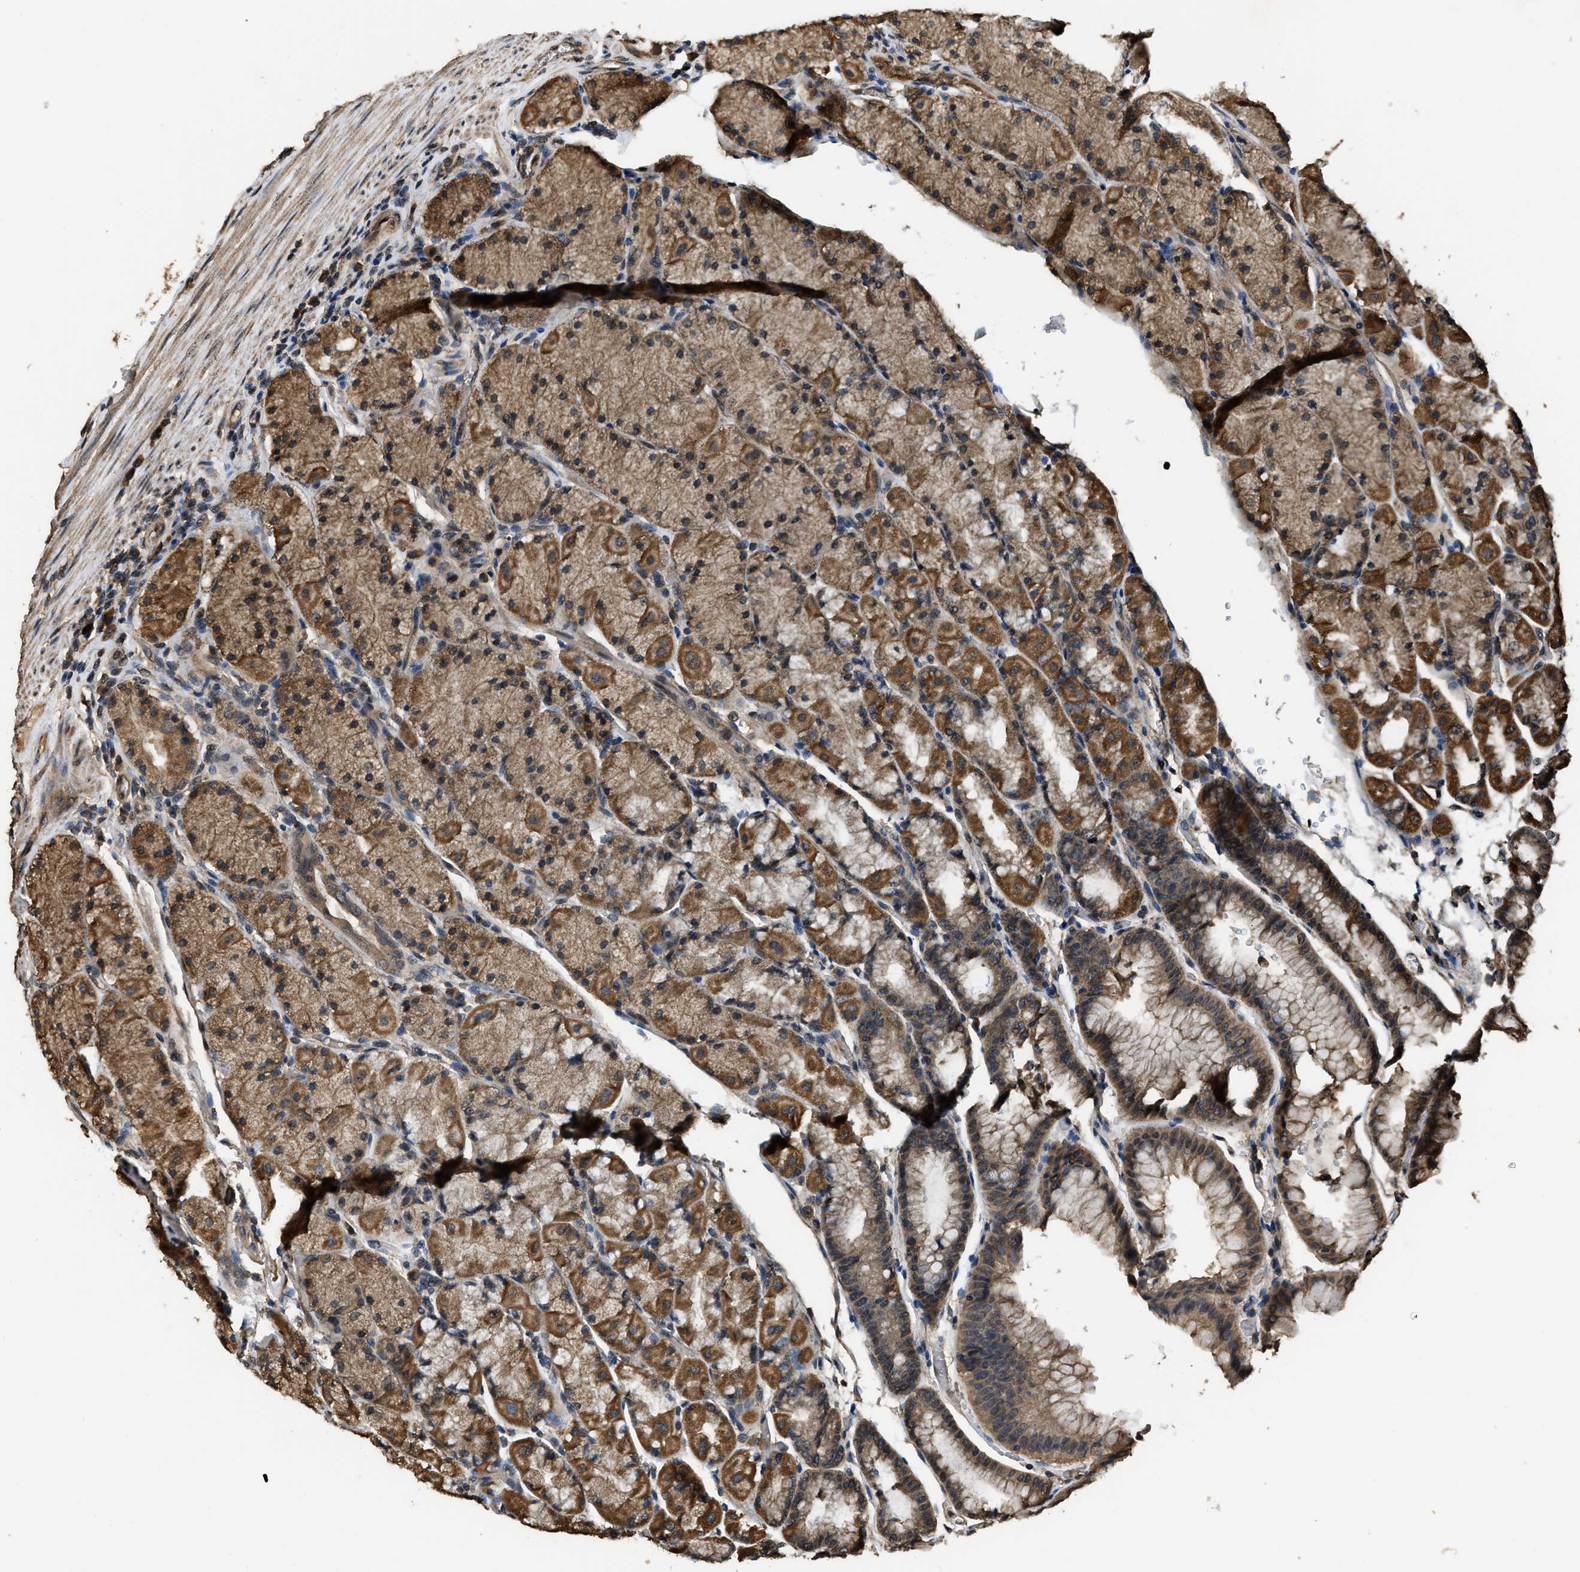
{"staining": {"intensity": "strong", "quantity": ">75%", "location": "cytoplasmic/membranous"}, "tissue": "stomach", "cell_type": "Glandular cells", "image_type": "normal", "snomed": [{"axis": "morphology", "description": "Normal tissue, NOS"}, {"axis": "morphology", "description": "Carcinoid, malignant, NOS"}, {"axis": "topography", "description": "Stomach, upper"}], "caption": "The histopathology image shows immunohistochemical staining of unremarkable stomach. There is strong cytoplasmic/membranous positivity is present in about >75% of glandular cells. The protein of interest is stained brown, and the nuclei are stained in blue (DAB (3,3'-diaminobenzidine) IHC with brightfield microscopy, high magnification).", "gene": "DENND6B", "patient": {"sex": "male", "age": 39}}